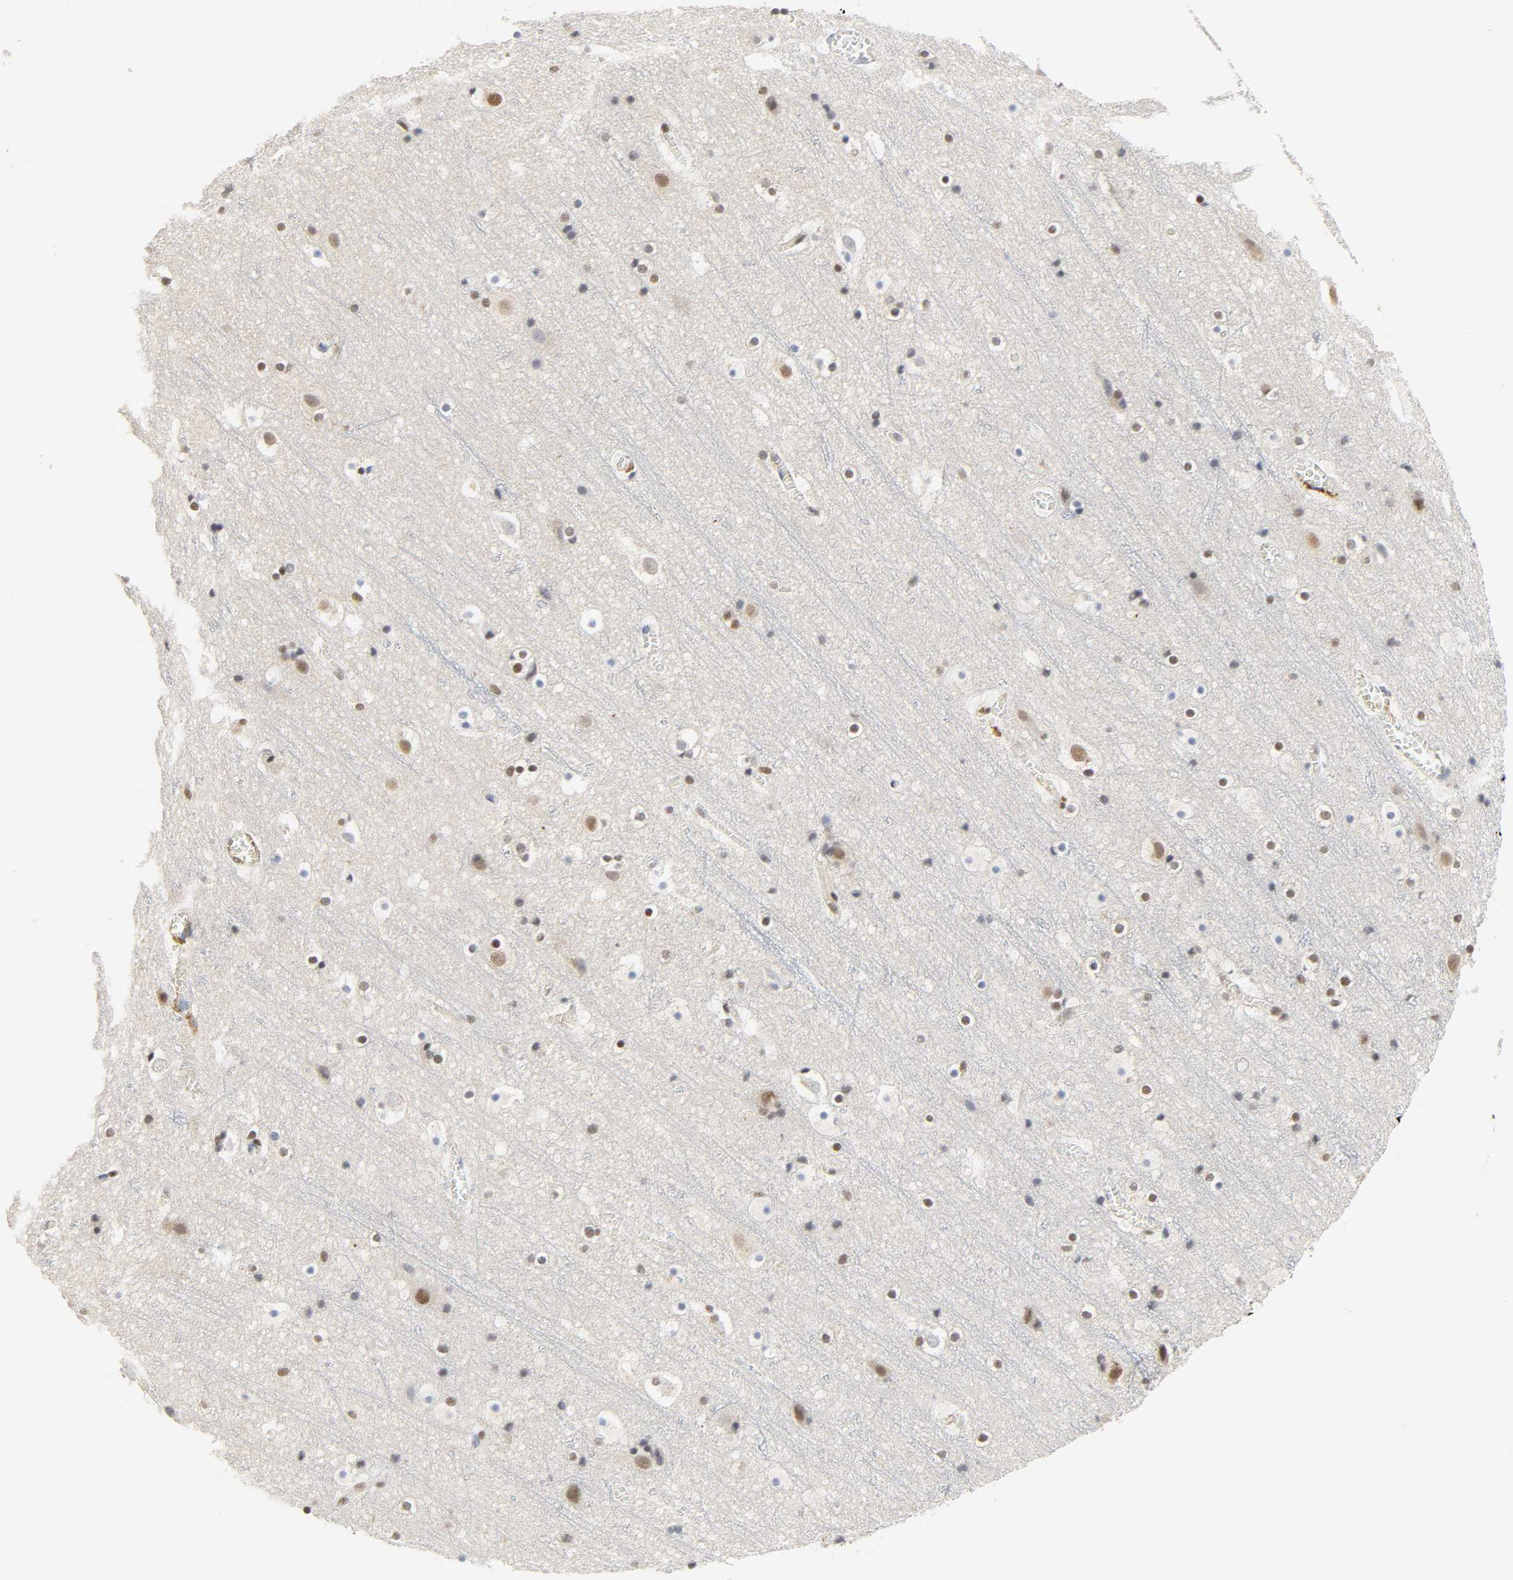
{"staining": {"intensity": "moderate", "quantity": ">75%", "location": "nuclear"}, "tissue": "cerebral cortex", "cell_type": "Endothelial cells", "image_type": "normal", "snomed": [{"axis": "morphology", "description": "Normal tissue, NOS"}, {"axis": "topography", "description": "Cerebral cortex"}], "caption": "The photomicrograph exhibits staining of benign cerebral cortex, revealing moderate nuclear protein expression (brown color) within endothelial cells. Nuclei are stained in blue.", "gene": "NCOA6", "patient": {"sex": "male", "age": 45}}